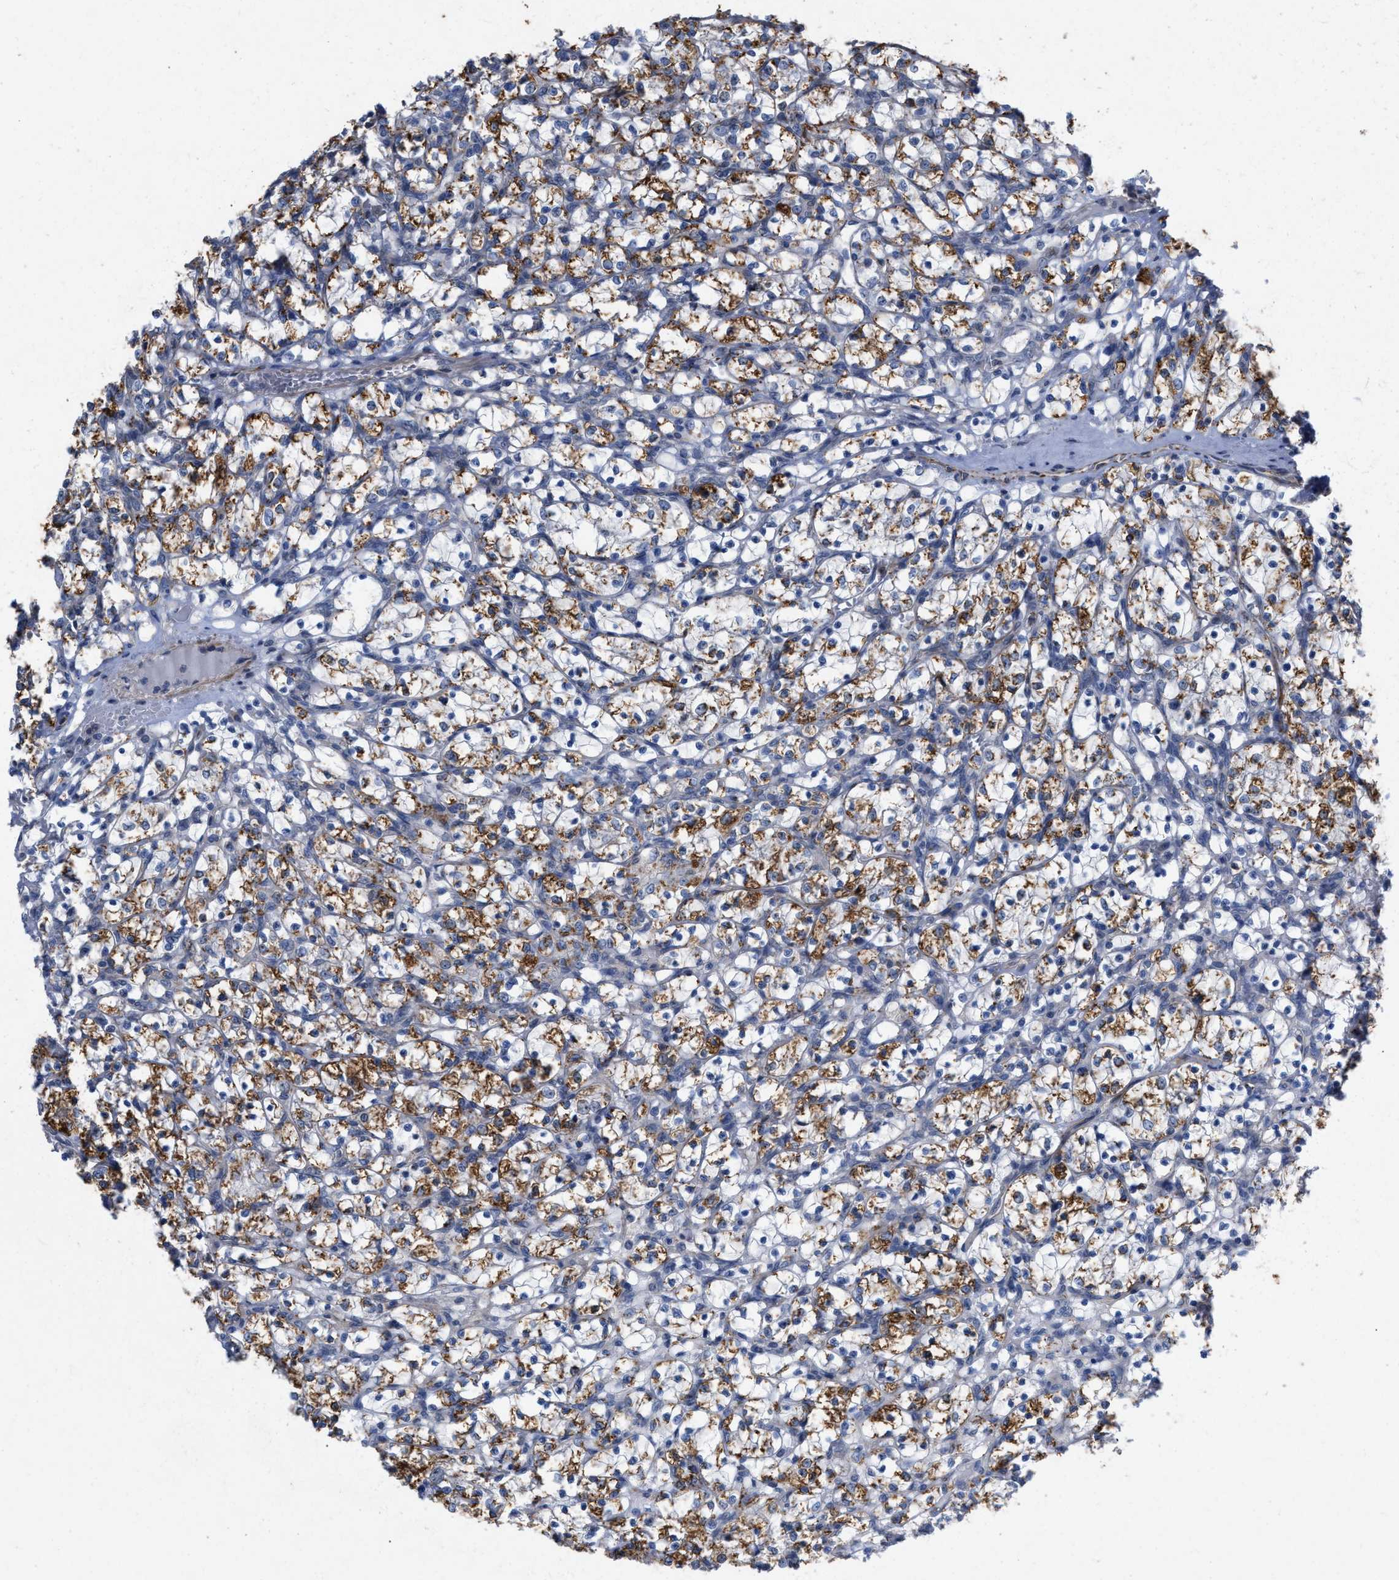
{"staining": {"intensity": "strong", "quantity": "25%-75%", "location": "cytoplasmic/membranous"}, "tissue": "renal cancer", "cell_type": "Tumor cells", "image_type": "cancer", "snomed": [{"axis": "morphology", "description": "Adenocarcinoma, NOS"}, {"axis": "topography", "description": "Kidney"}], "caption": "A high amount of strong cytoplasmic/membranous positivity is appreciated in approximately 25%-75% of tumor cells in renal cancer tissue.", "gene": "TMEM131", "patient": {"sex": "female", "age": 69}}